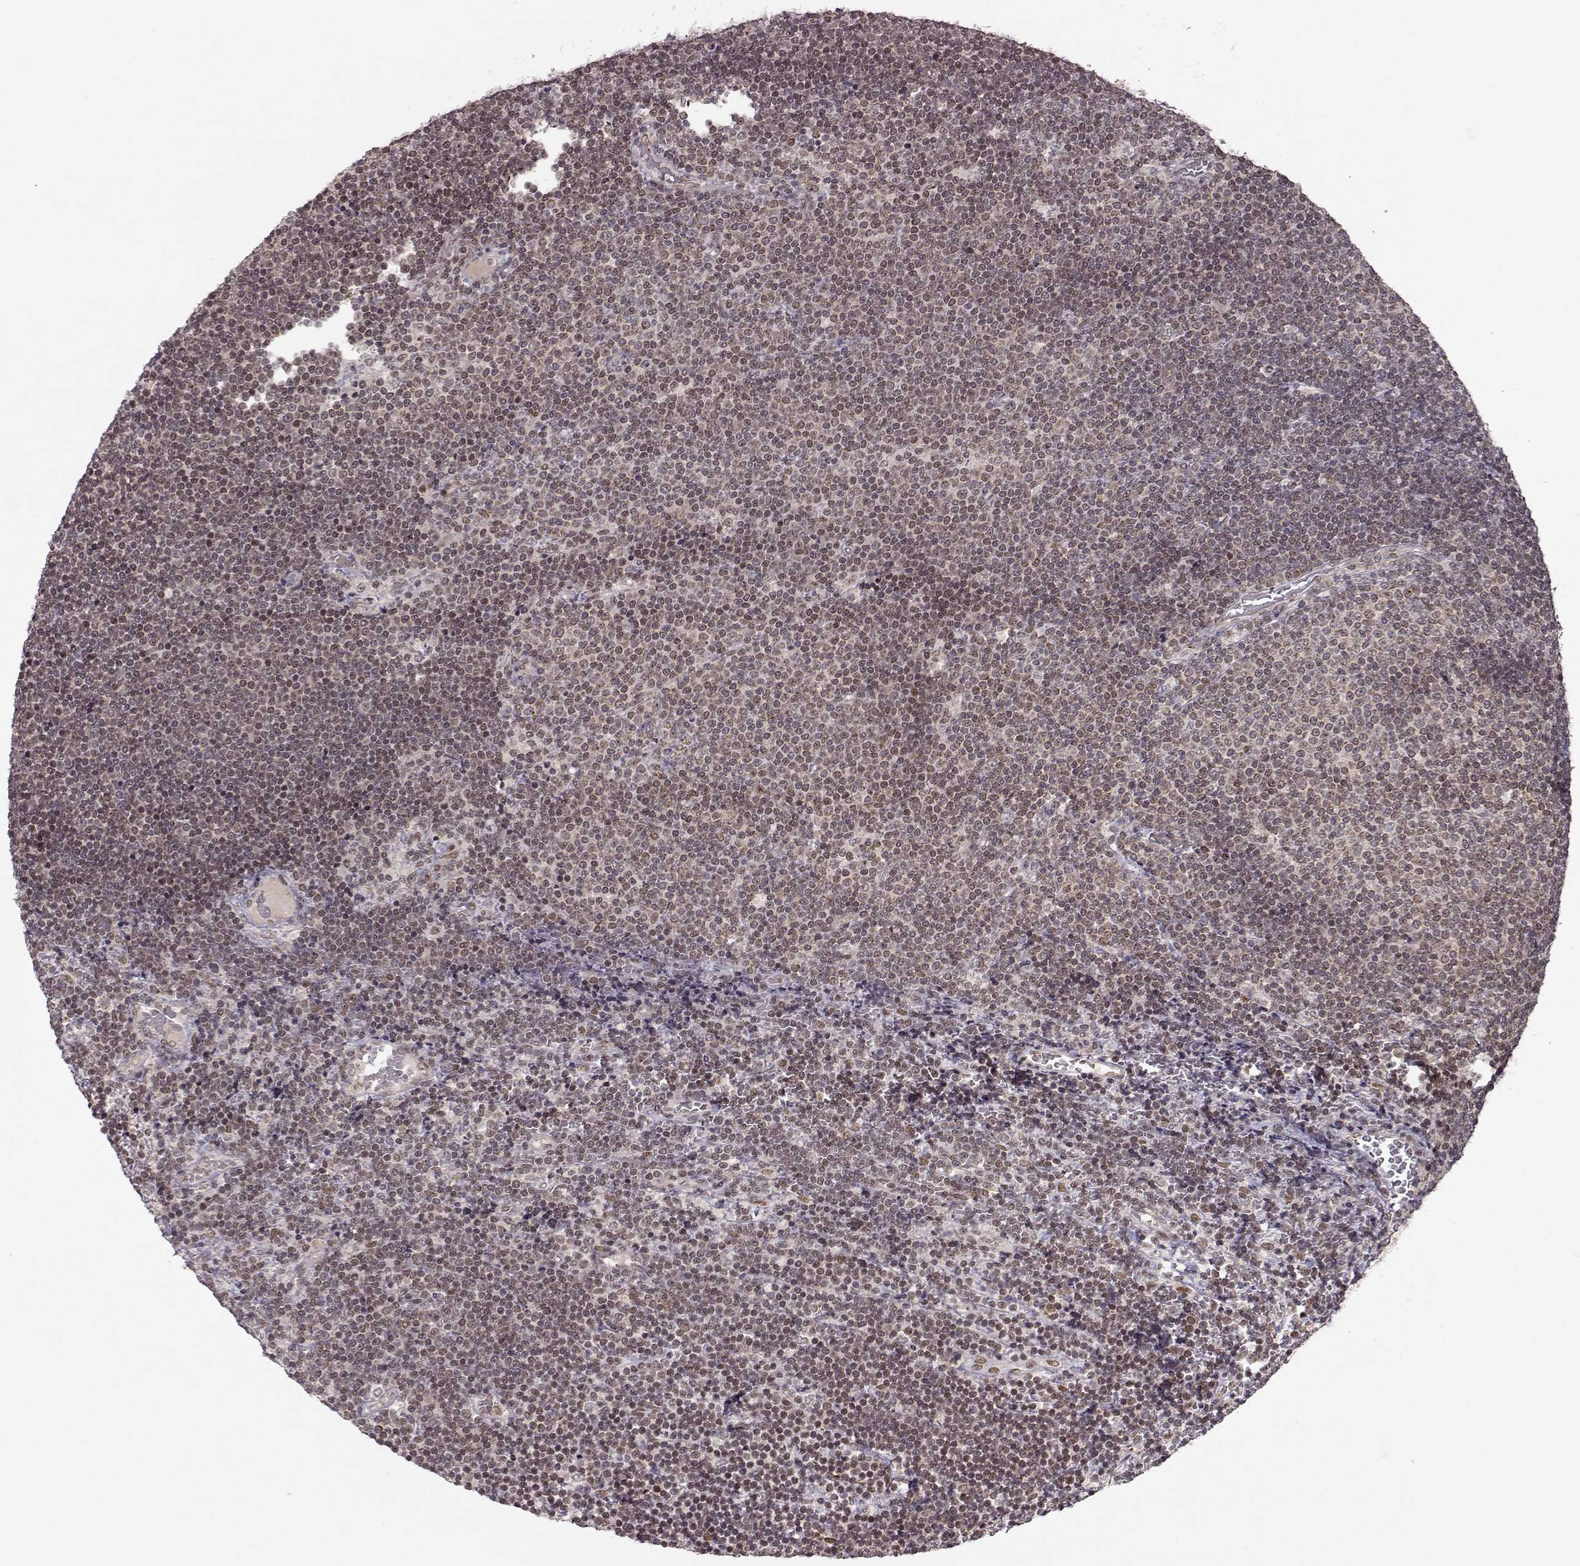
{"staining": {"intensity": "weak", "quantity": "25%-75%", "location": "nuclear"}, "tissue": "lymphoma", "cell_type": "Tumor cells", "image_type": "cancer", "snomed": [{"axis": "morphology", "description": "Malignant lymphoma, non-Hodgkin's type, Low grade"}, {"axis": "topography", "description": "Brain"}], "caption": "Protein staining by IHC shows weak nuclear positivity in approximately 25%-75% of tumor cells in malignant lymphoma, non-Hodgkin's type (low-grade).", "gene": "RAI1", "patient": {"sex": "female", "age": 66}}